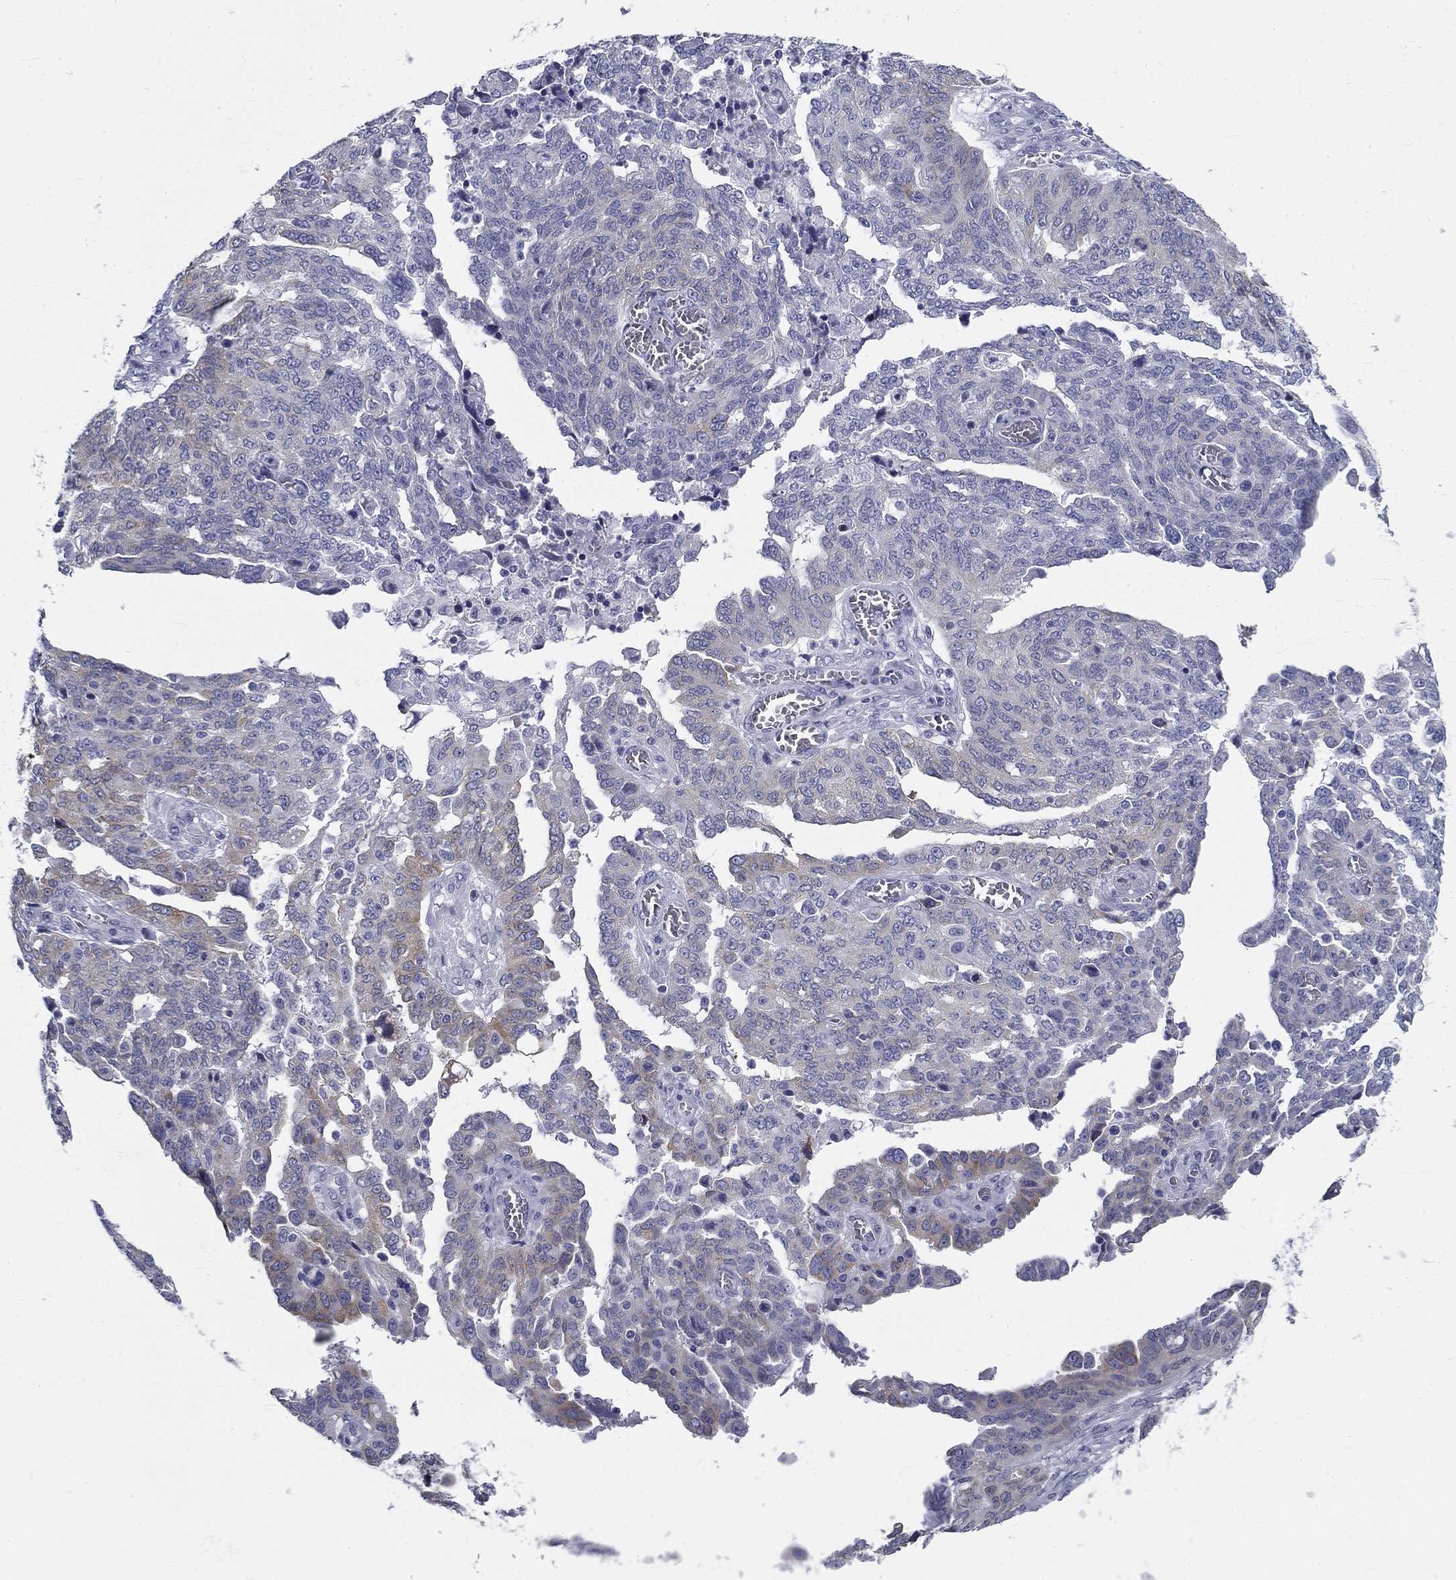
{"staining": {"intensity": "weak", "quantity": "<25%", "location": "cytoplasmic/membranous"}, "tissue": "ovarian cancer", "cell_type": "Tumor cells", "image_type": "cancer", "snomed": [{"axis": "morphology", "description": "Cystadenocarcinoma, serous, NOS"}, {"axis": "topography", "description": "Ovary"}], "caption": "Immunohistochemistry image of ovarian cancer (serous cystadenocarcinoma) stained for a protein (brown), which exhibits no expression in tumor cells.", "gene": "GALNTL5", "patient": {"sex": "female", "age": 67}}